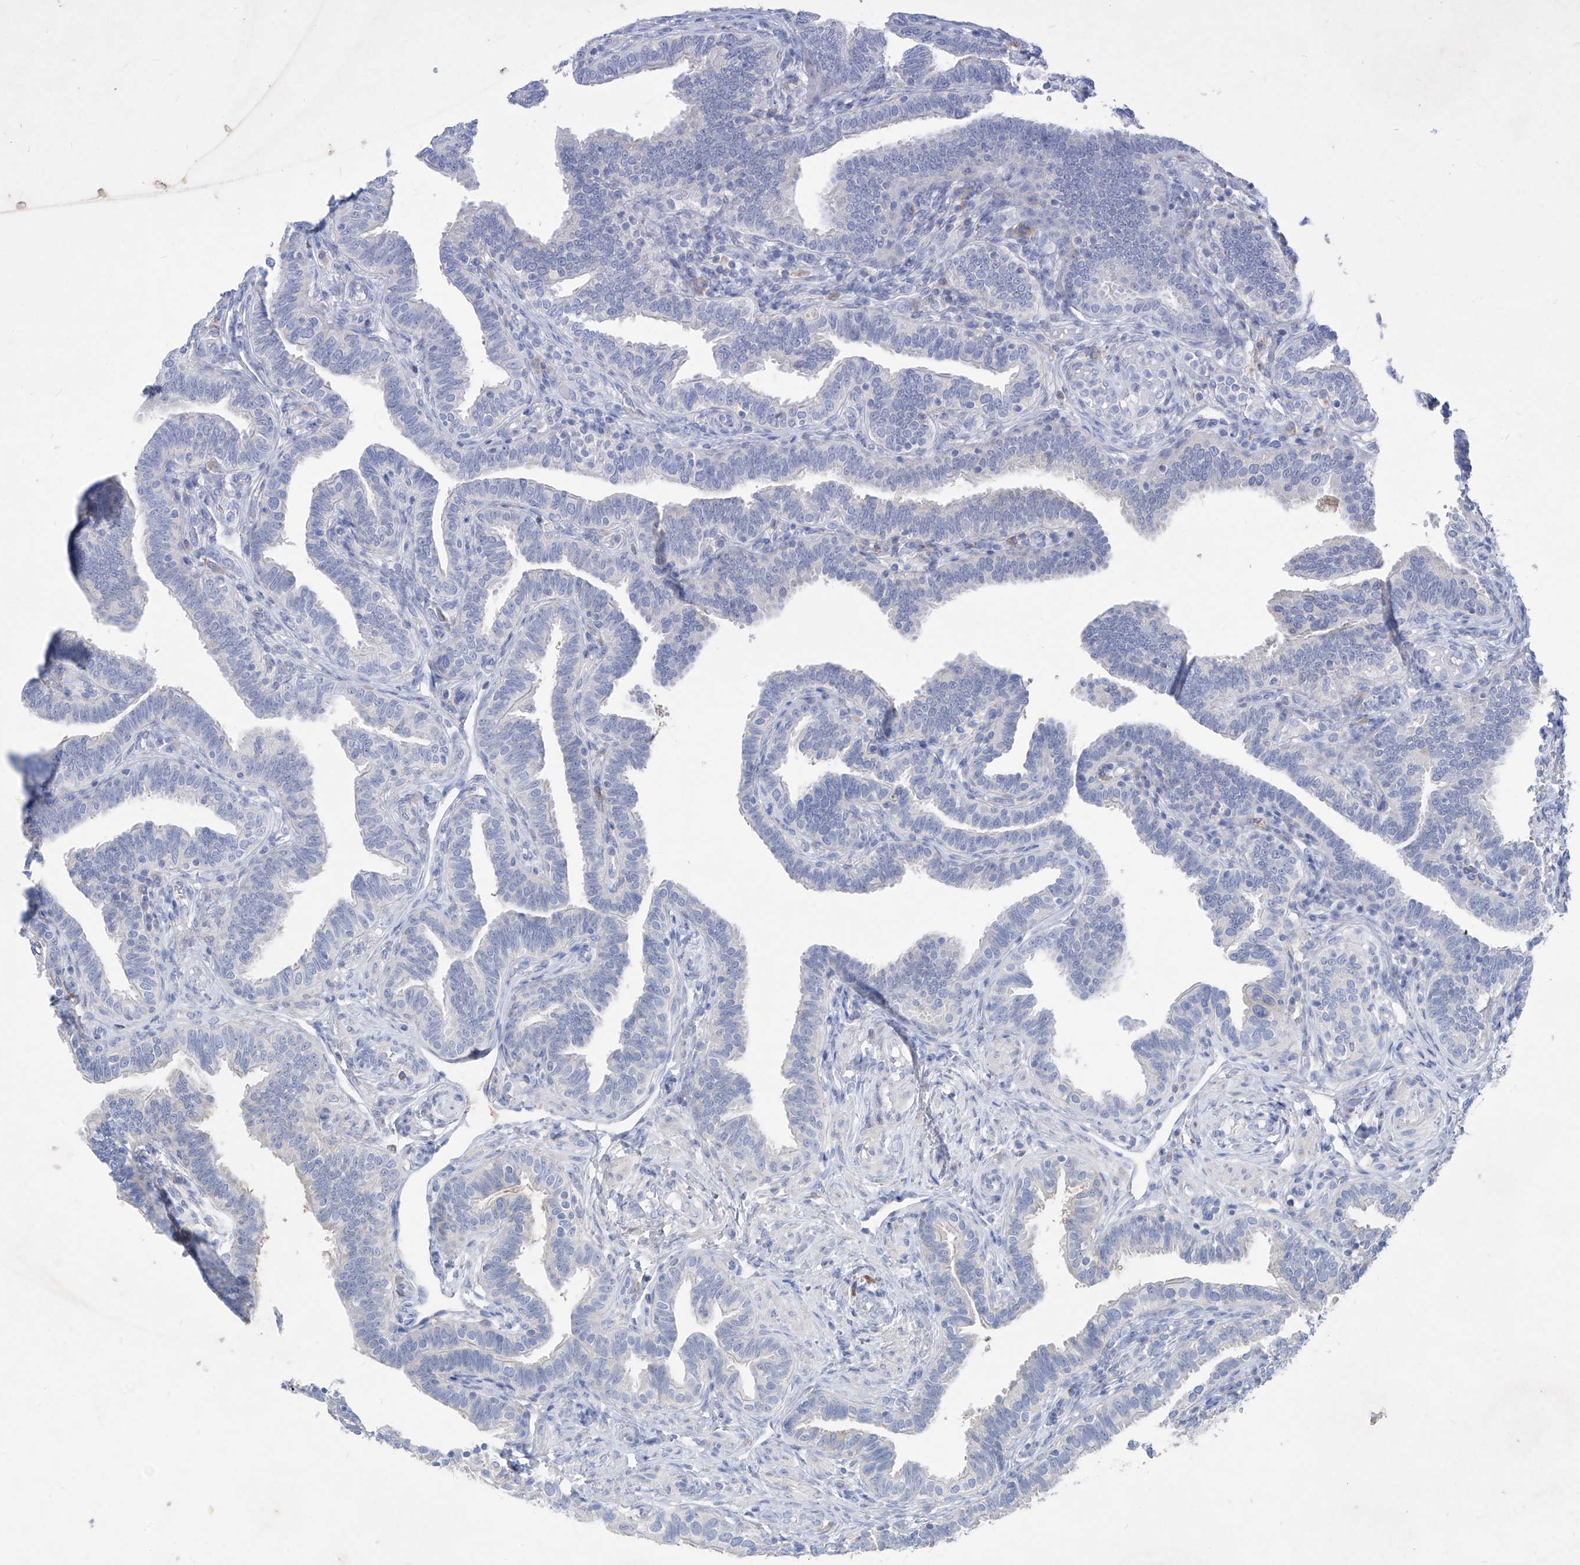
{"staining": {"intensity": "negative", "quantity": "none", "location": "none"}, "tissue": "fallopian tube", "cell_type": "Glandular cells", "image_type": "normal", "snomed": [{"axis": "morphology", "description": "Normal tissue, NOS"}, {"axis": "topography", "description": "Fallopian tube"}], "caption": "Immunohistochemistry (IHC) histopathology image of benign fallopian tube: fallopian tube stained with DAB (3,3'-diaminobenzidine) shows no significant protein positivity in glandular cells. (Stains: DAB (3,3'-diaminobenzidine) IHC with hematoxylin counter stain, Microscopy: brightfield microscopy at high magnification).", "gene": "ASNS", "patient": {"sex": "female", "age": 39}}